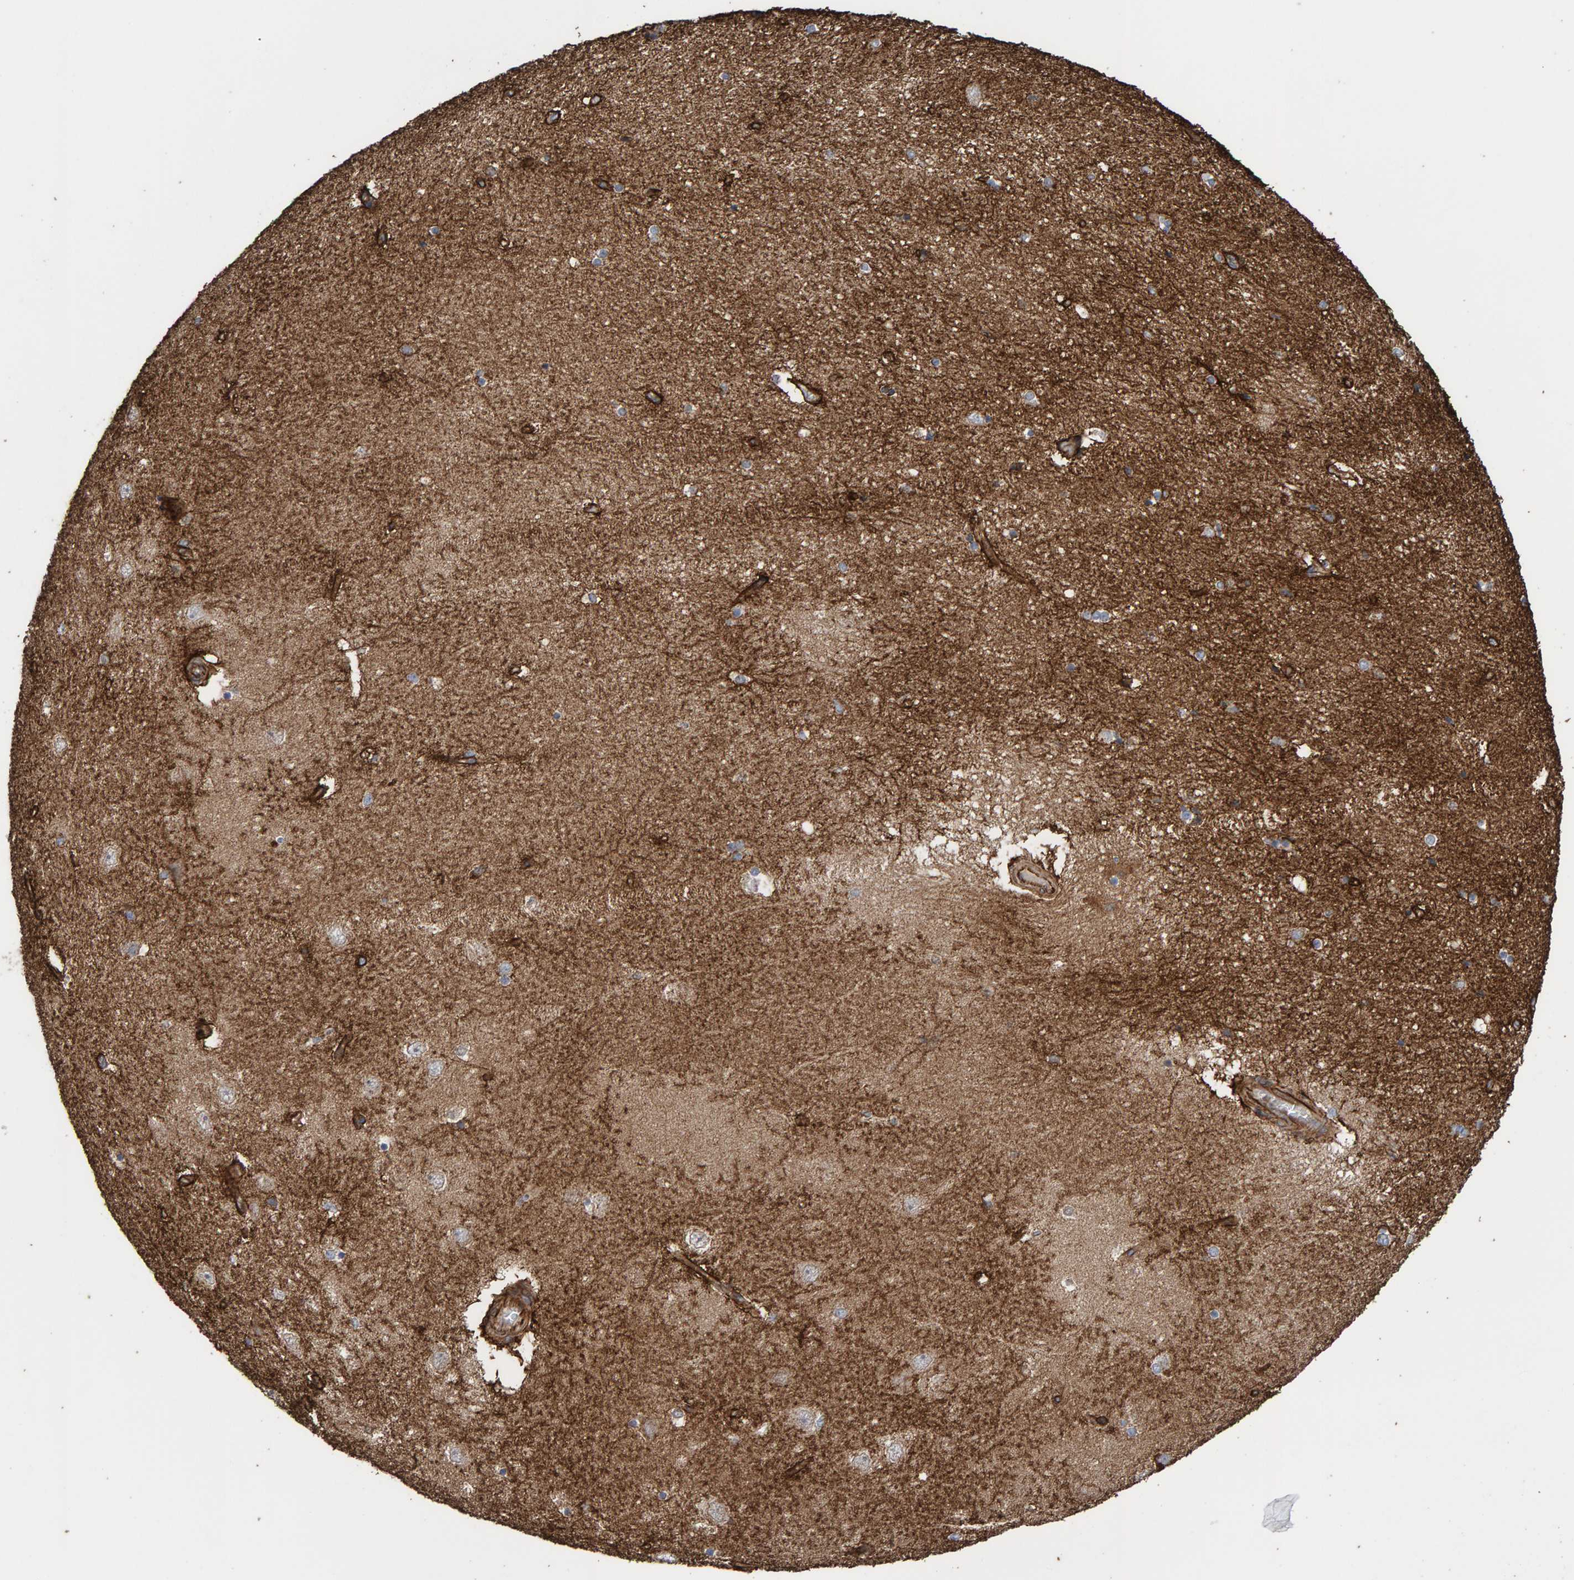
{"staining": {"intensity": "moderate", "quantity": "<25%", "location": "cytoplasmic/membranous"}, "tissue": "hippocampus", "cell_type": "Glial cells", "image_type": "normal", "snomed": [{"axis": "morphology", "description": "Normal tissue, NOS"}, {"axis": "topography", "description": "Hippocampus"}], "caption": "IHC histopathology image of benign human hippocampus stained for a protein (brown), which displays low levels of moderate cytoplasmic/membranous staining in about <25% of glial cells.", "gene": "ZNF347", "patient": {"sex": "female", "age": 54}}